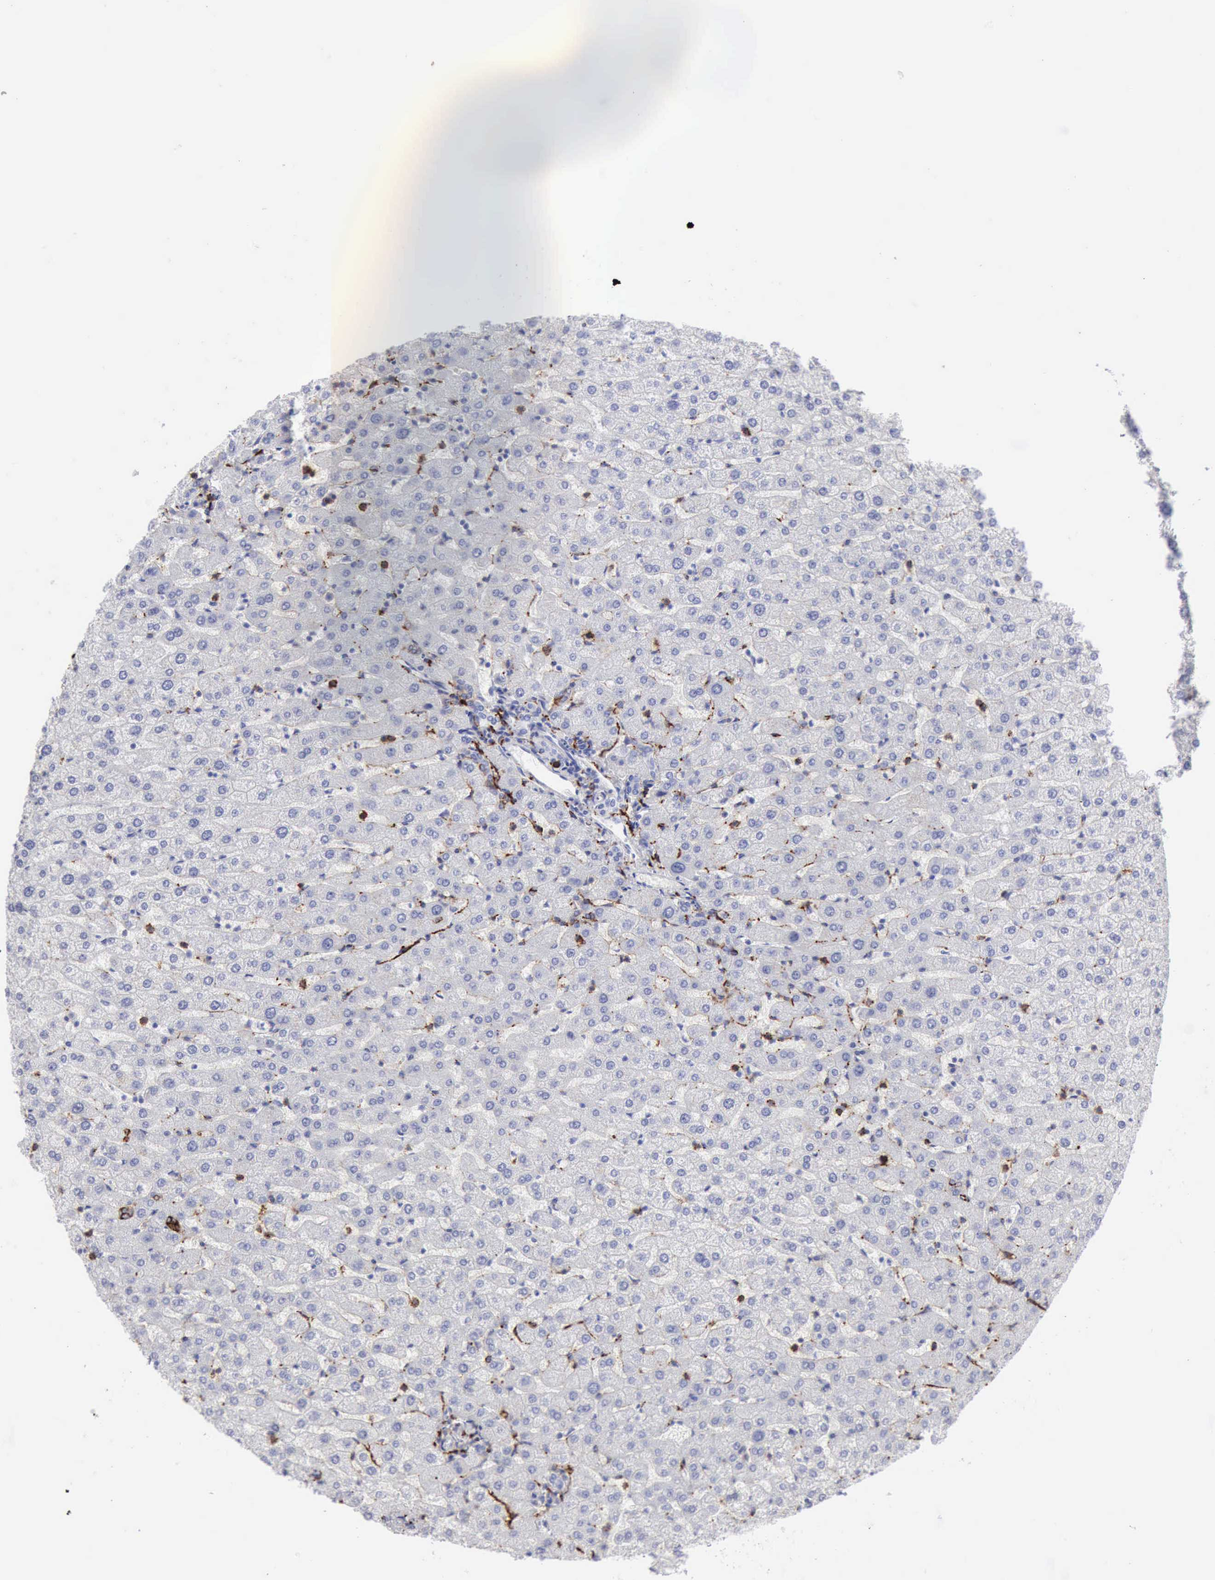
{"staining": {"intensity": "negative", "quantity": "none", "location": "none"}, "tissue": "liver", "cell_type": "Cholangiocytes", "image_type": "normal", "snomed": [{"axis": "morphology", "description": "Normal tissue, NOS"}, {"axis": "morphology", "description": "Fibrosis, NOS"}, {"axis": "topography", "description": "Liver"}], "caption": "This image is of benign liver stained with immunohistochemistry to label a protein in brown with the nuclei are counter-stained blue. There is no positivity in cholangiocytes.", "gene": "NCAM1", "patient": {"sex": "female", "age": 29}}